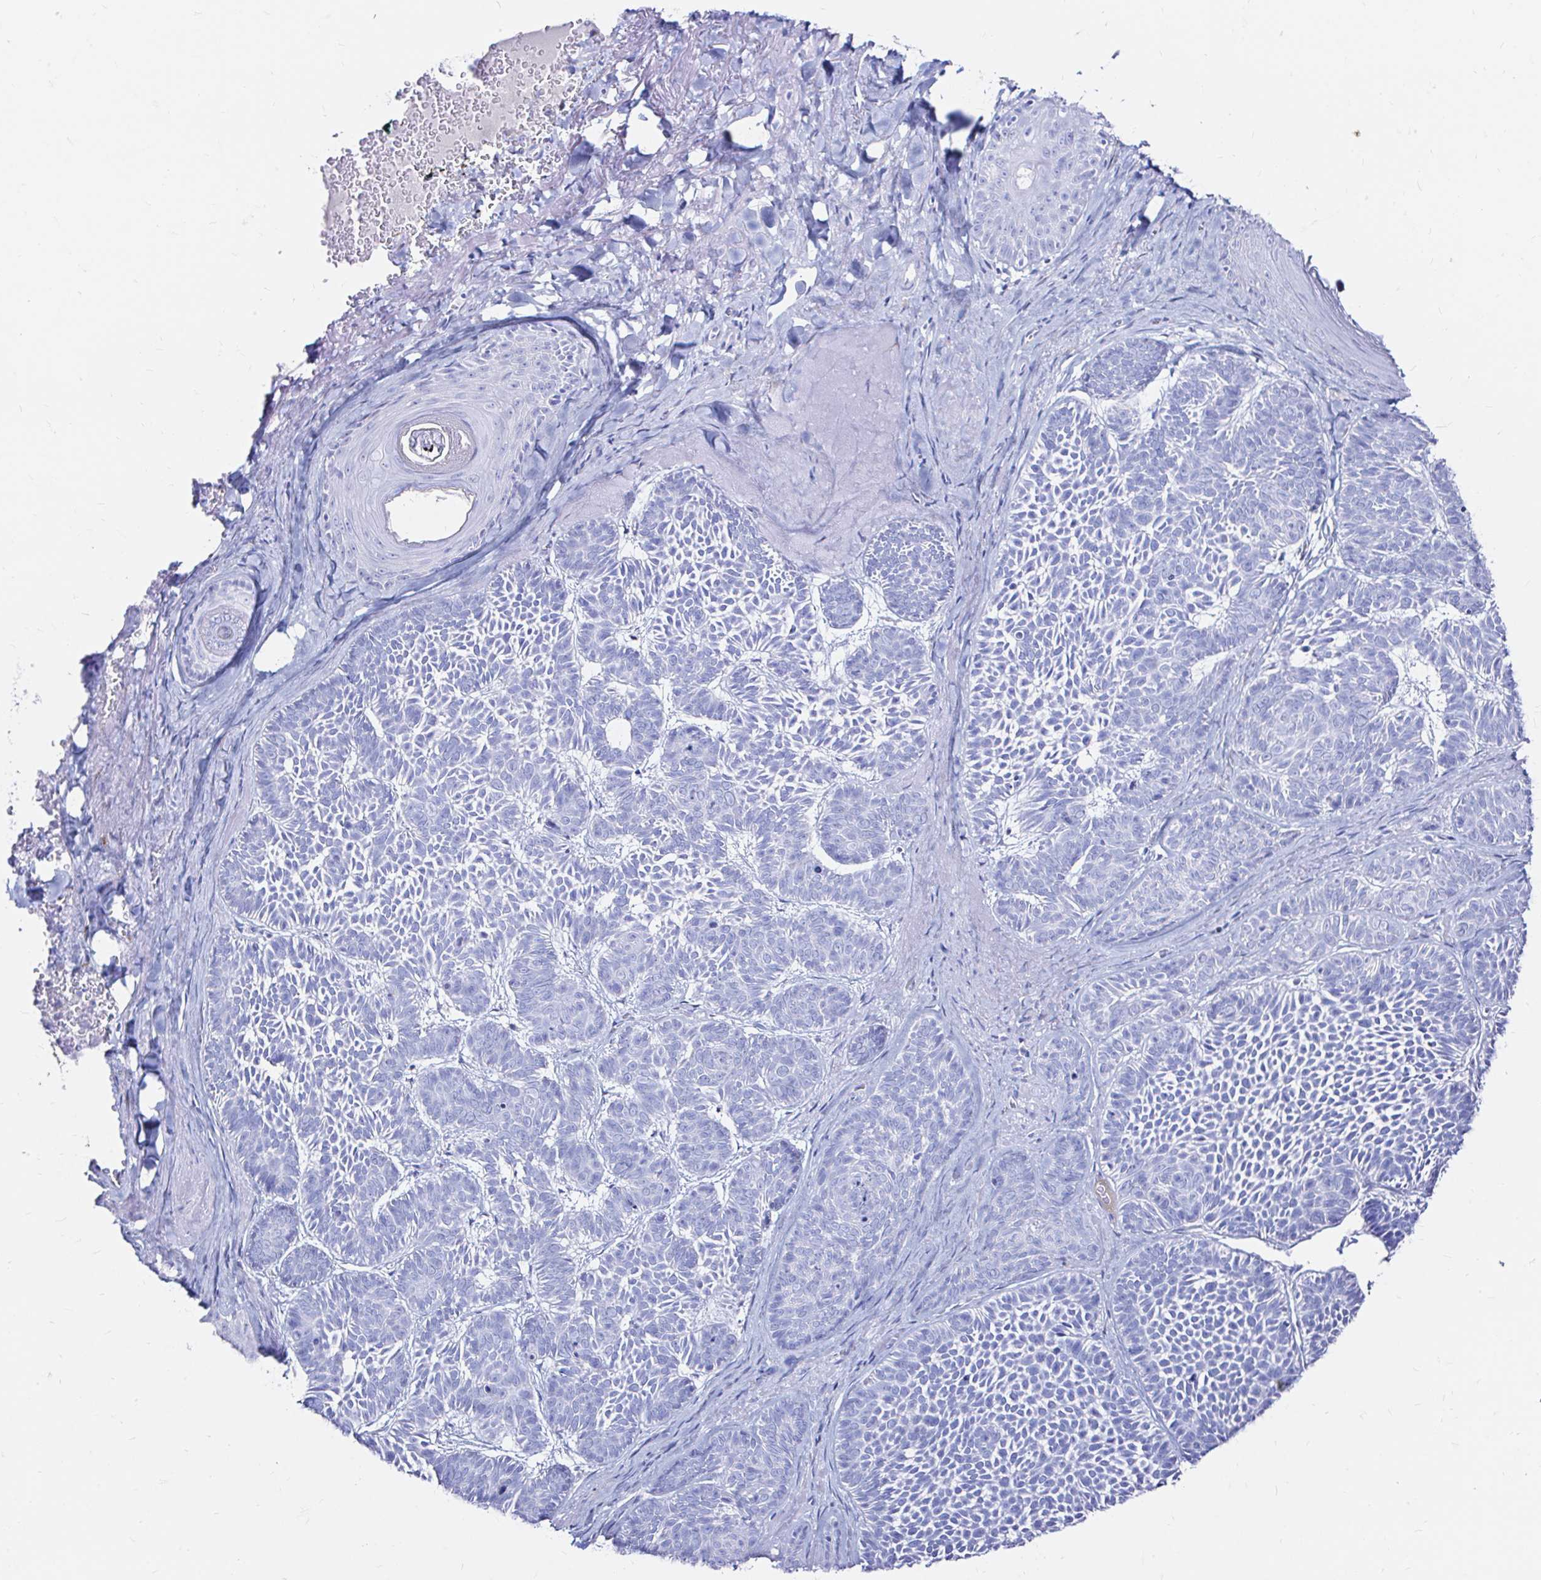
{"staining": {"intensity": "negative", "quantity": "none", "location": "none"}, "tissue": "skin cancer", "cell_type": "Tumor cells", "image_type": "cancer", "snomed": [{"axis": "morphology", "description": "Basal cell carcinoma"}, {"axis": "topography", "description": "Skin"}], "caption": "The photomicrograph reveals no significant positivity in tumor cells of skin cancer (basal cell carcinoma).", "gene": "ZNF432", "patient": {"sex": "male", "age": 81}}